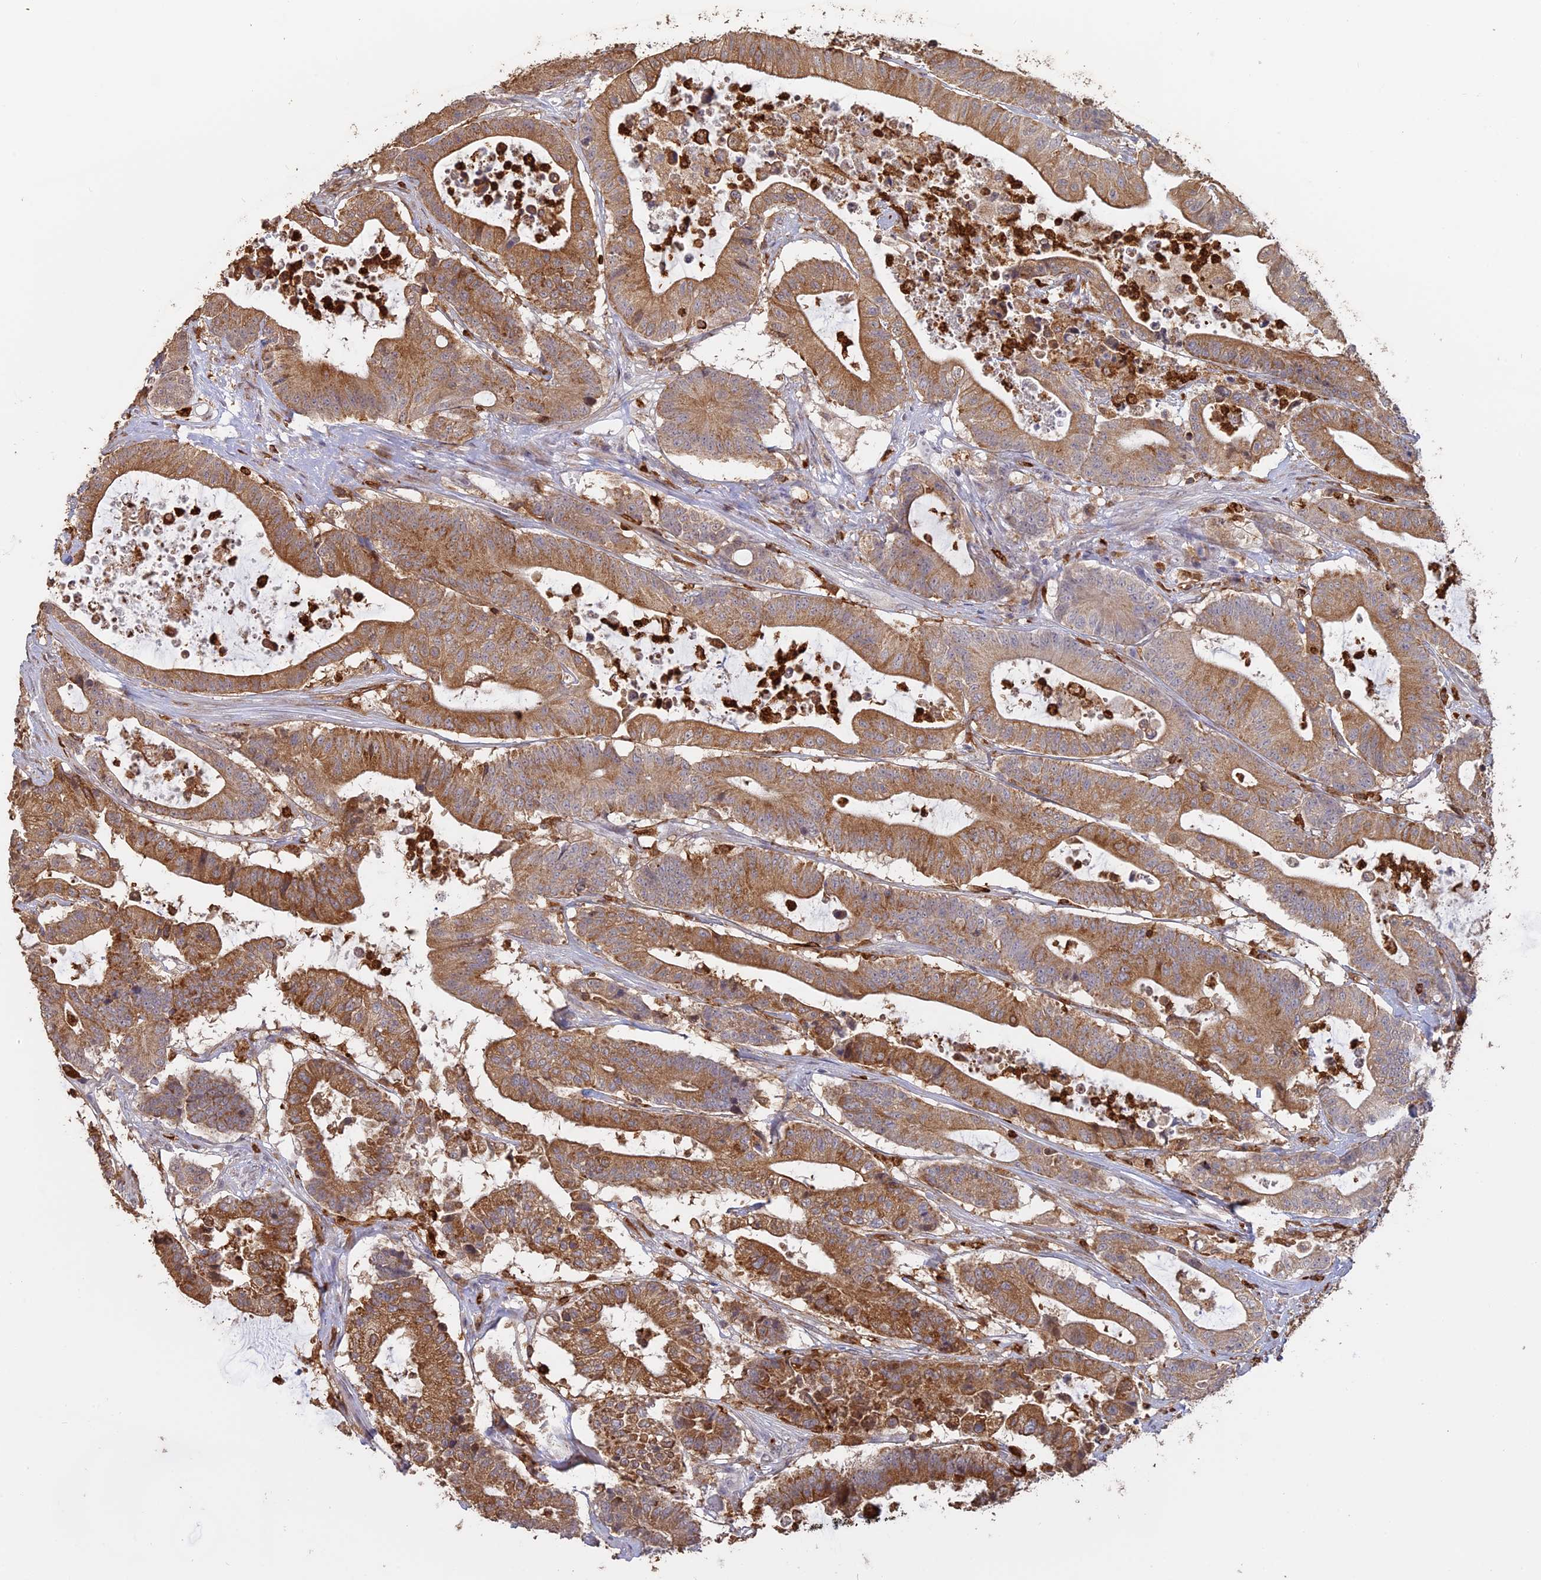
{"staining": {"intensity": "moderate", "quantity": ">75%", "location": "cytoplasmic/membranous"}, "tissue": "colorectal cancer", "cell_type": "Tumor cells", "image_type": "cancer", "snomed": [{"axis": "morphology", "description": "Adenocarcinoma, NOS"}, {"axis": "topography", "description": "Colon"}], "caption": "A medium amount of moderate cytoplasmic/membranous expression is seen in approximately >75% of tumor cells in colorectal cancer tissue.", "gene": "APOBR", "patient": {"sex": "female", "age": 84}}